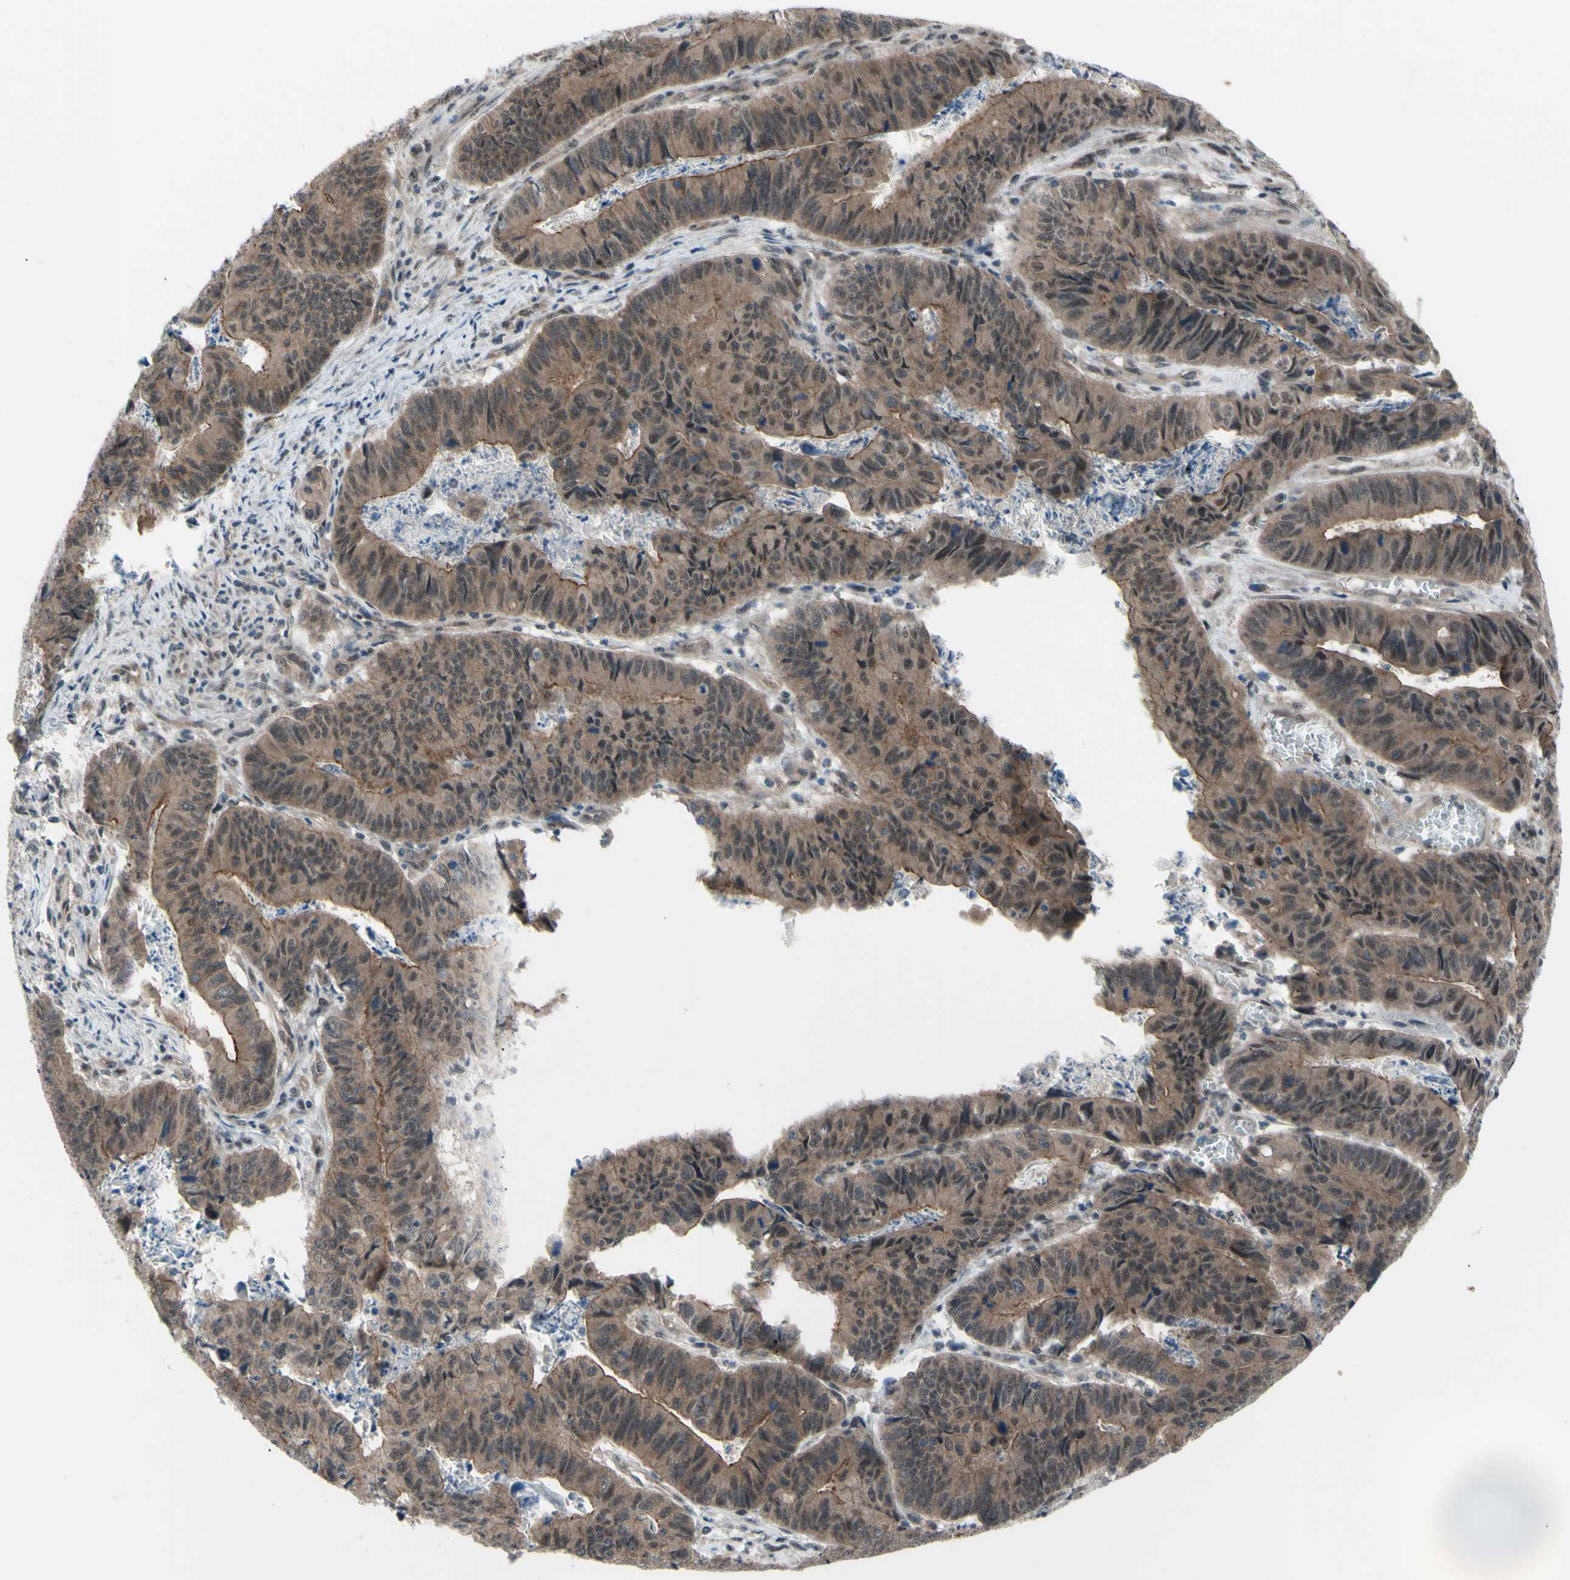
{"staining": {"intensity": "moderate", "quantity": "25%-75%", "location": "cytoplasmic/membranous"}, "tissue": "stomach cancer", "cell_type": "Tumor cells", "image_type": "cancer", "snomed": [{"axis": "morphology", "description": "Adenocarcinoma, NOS"}, {"axis": "topography", "description": "Stomach, lower"}], "caption": "IHC (DAB (3,3'-diaminobenzidine)) staining of human stomach cancer (adenocarcinoma) reveals moderate cytoplasmic/membranous protein positivity in approximately 25%-75% of tumor cells. (brown staining indicates protein expression, while blue staining denotes nuclei).", "gene": "TRDMT1", "patient": {"sex": "male", "age": 77}}